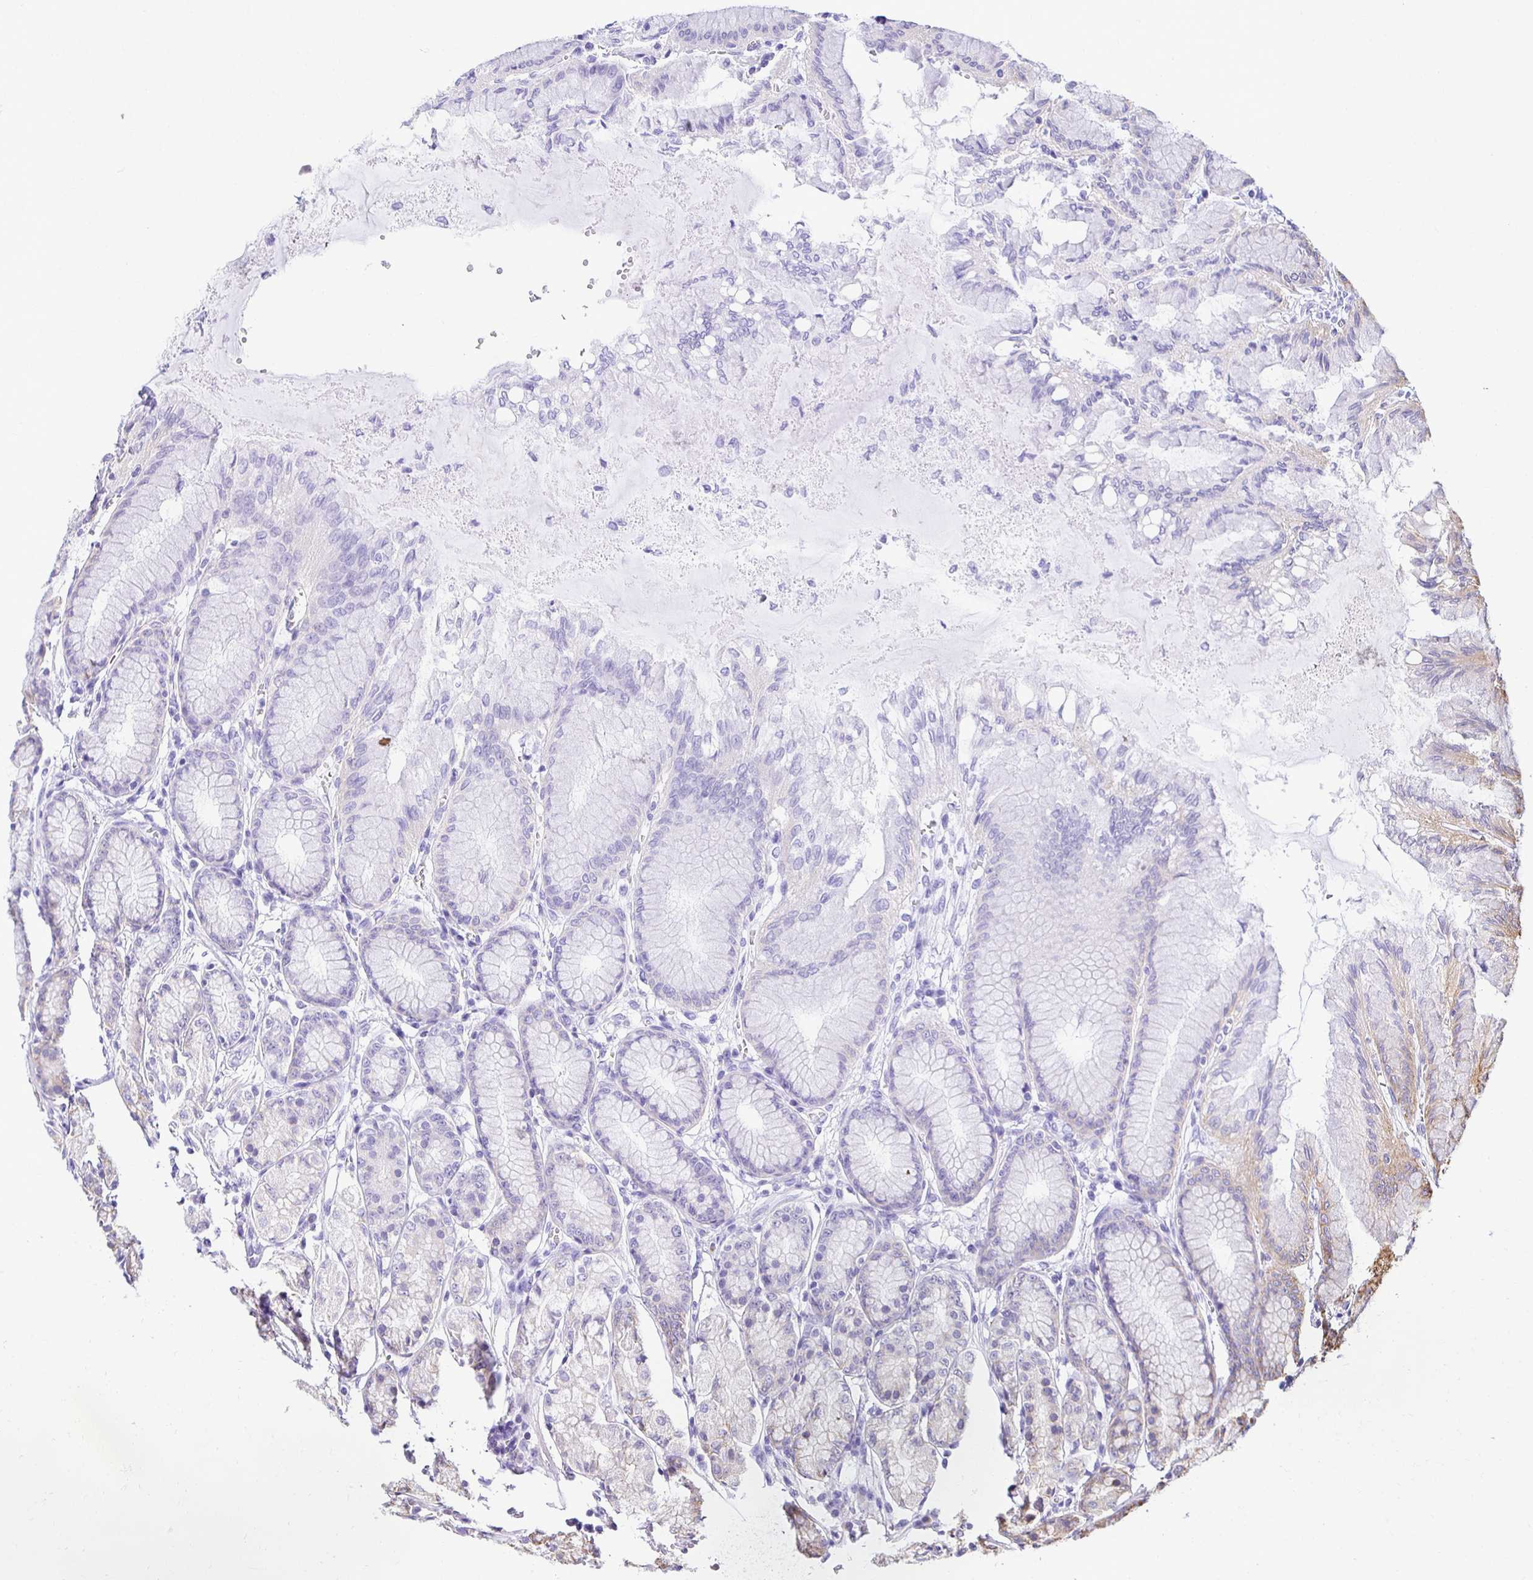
{"staining": {"intensity": "moderate", "quantity": "<25%", "location": "cytoplasmic/membranous"}, "tissue": "stomach", "cell_type": "Glandular cells", "image_type": "normal", "snomed": [{"axis": "morphology", "description": "Normal tissue, NOS"}, {"axis": "topography", "description": "Stomach"}, {"axis": "topography", "description": "Stomach, lower"}], "caption": "This photomicrograph exhibits immunohistochemistry (IHC) staining of normal stomach, with low moderate cytoplasmic/membranous staining in approximately <25% of glandular cells.", "gene": "SLC9A1", "patient": {"sex": "male", "age": 76}}